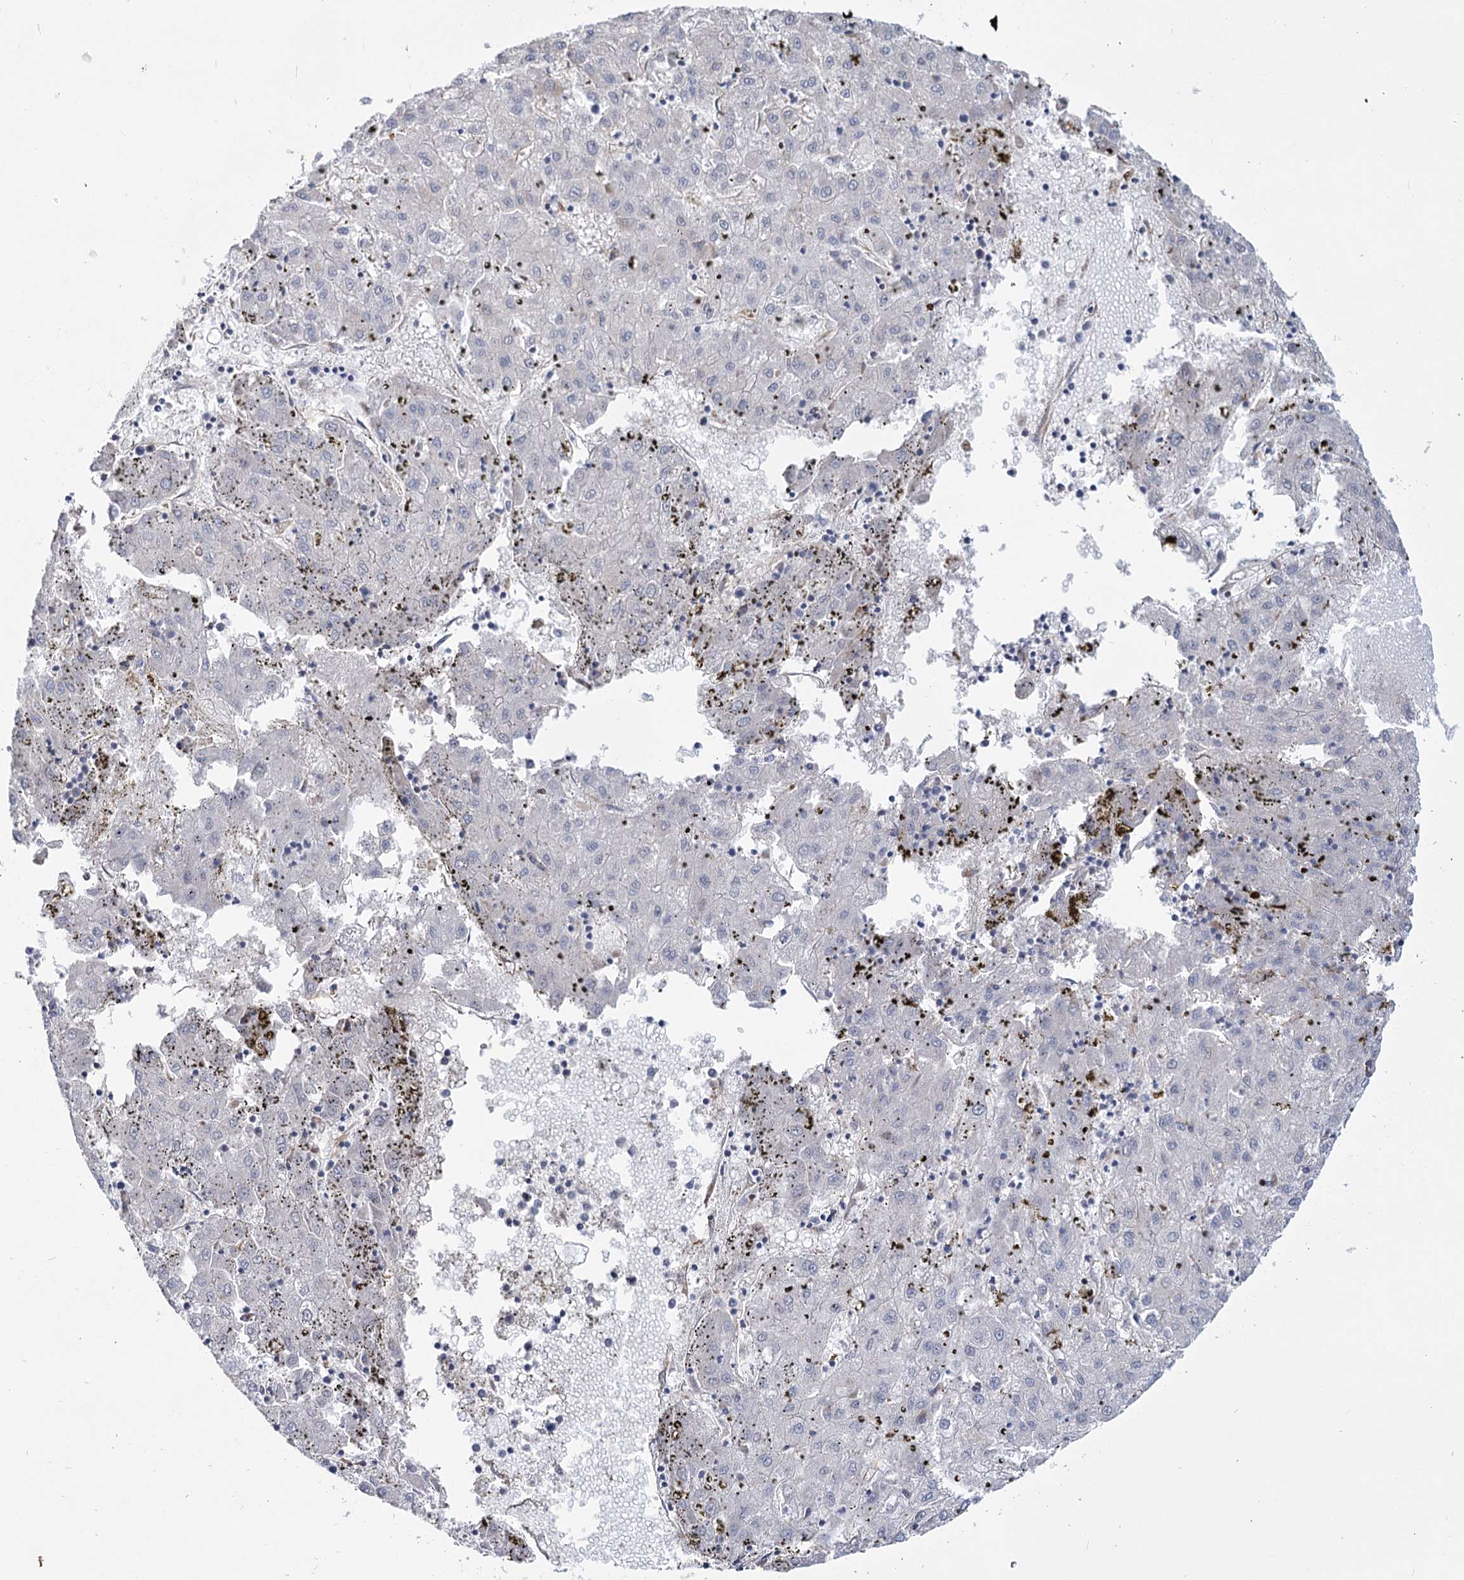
{"staining": {"intensity": "negative", "quantity": "none", "location": "none"}, "tissue": "liver cancer", "cell_type": "Tumor cells", "image_type": "cancer", "snomed": [{"axis": "morphology", "description": "Carcinoma, Hepatocellular, NOS"}, {"axis": "topography", "description": "Liver"}], "caption": "An immunohistochemistry photomicrograph of liver hepatocellular carcinoma is shown. There is no staining in tumor cells of liver hepatocellular carcinoma. (DAB IHC with hematoxylin counter stain).", "gene": "TMEM164", "patient": {"sex": "male", "age": 72}}